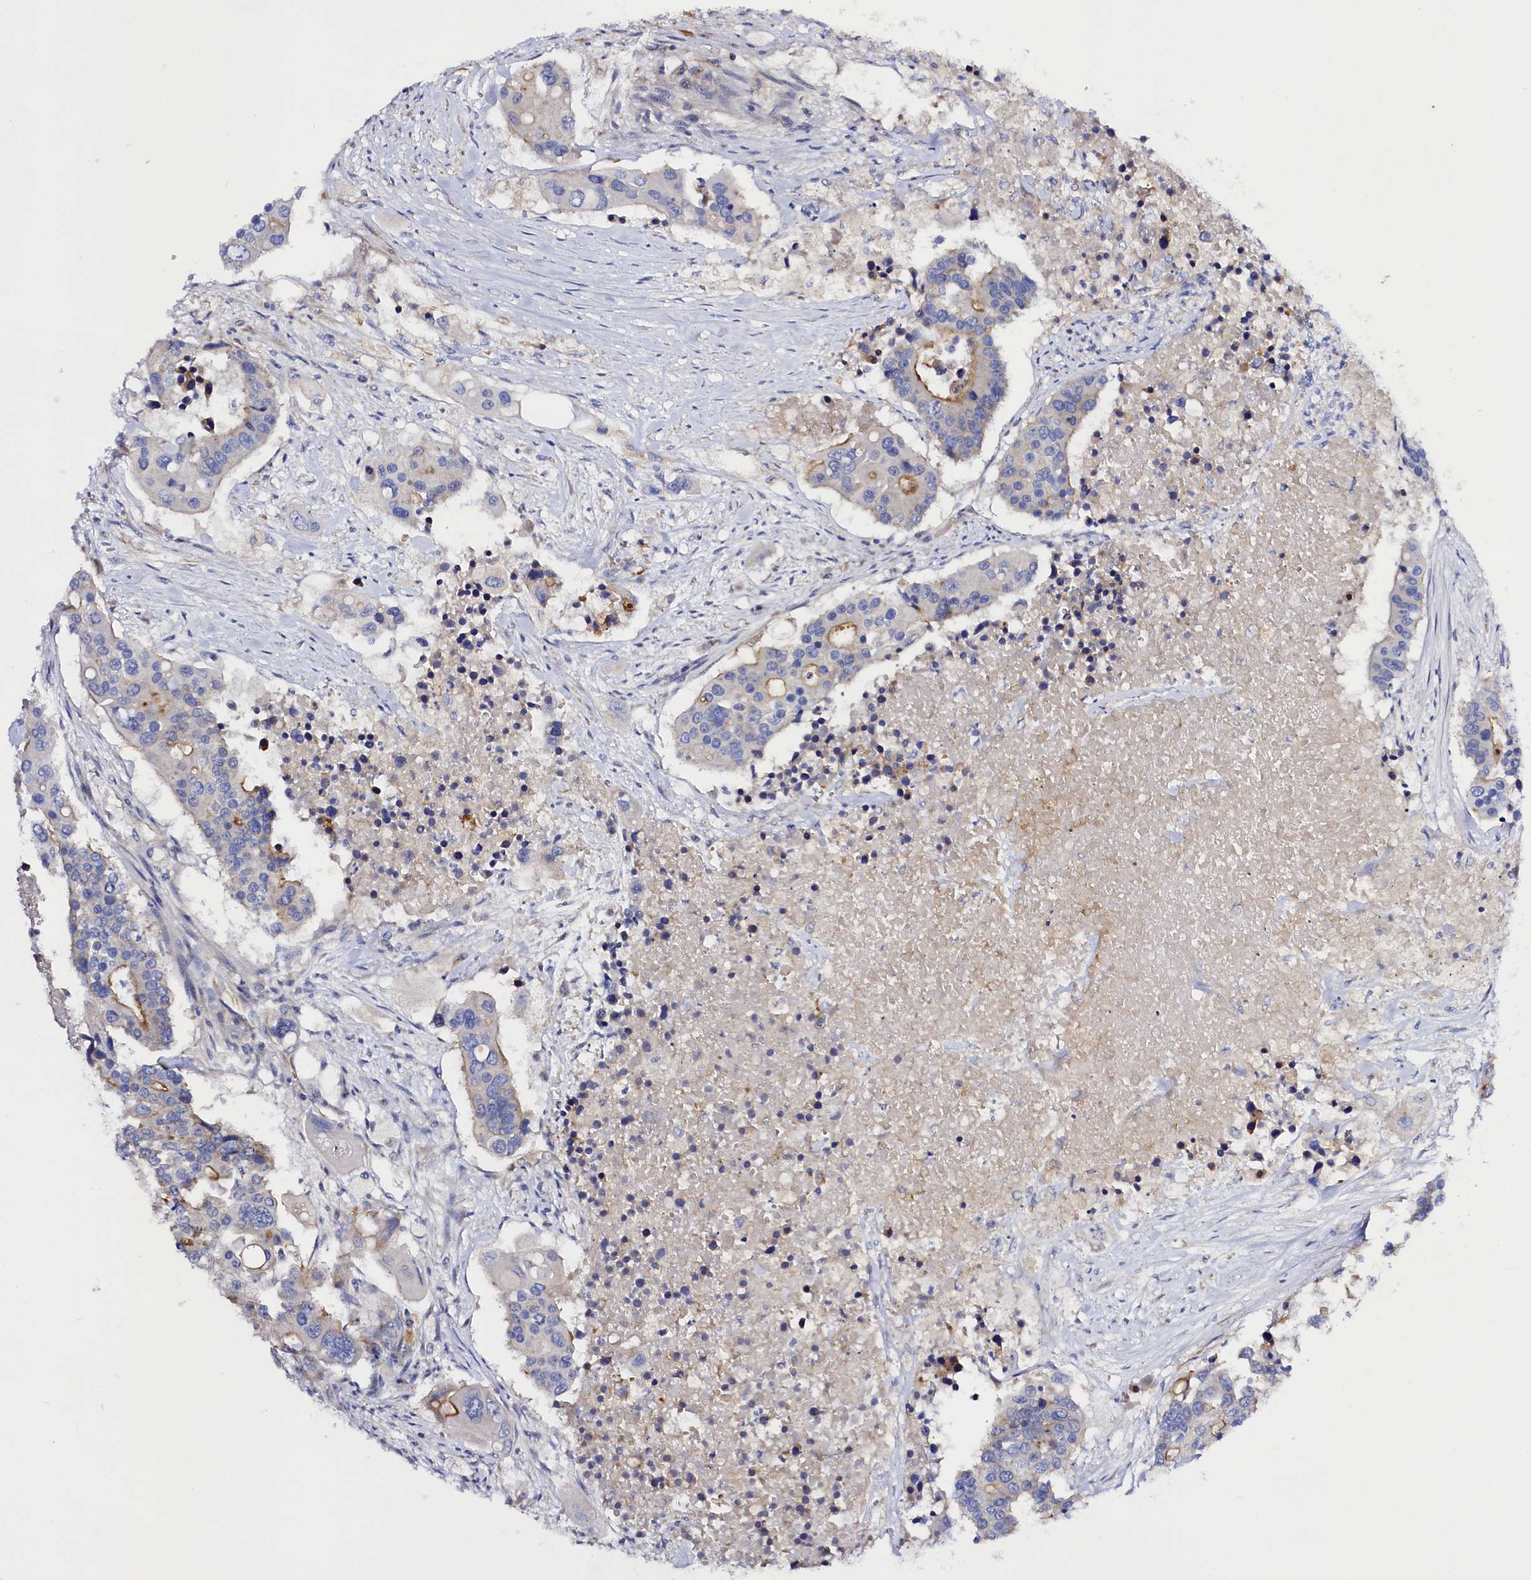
{"staining": {"intensity": "moderate", "quantity": "<25%", "location": "cytoplasmic/membranous"}, "tissue": "colorectal cancer", "cell_type": "Tumor cells", "image_type": "cancer", "snomed": [{"axis": "morphology", "description": "Adenocarcinoma, NOS"}, {"axis": "topography", "description": "Colon"}], "caption": "High-magnification brightfield microscopy of adenocarcinoma (colorectal) stained with DAB (brown) and counterstained with hematoxylin (blue). tumor cells exhibit moderate cytoplasmic/membranous staining is identified in about<25% of cells.", "gene": "SLC7A1", "patient": {"sex": "male", "age": 77}}